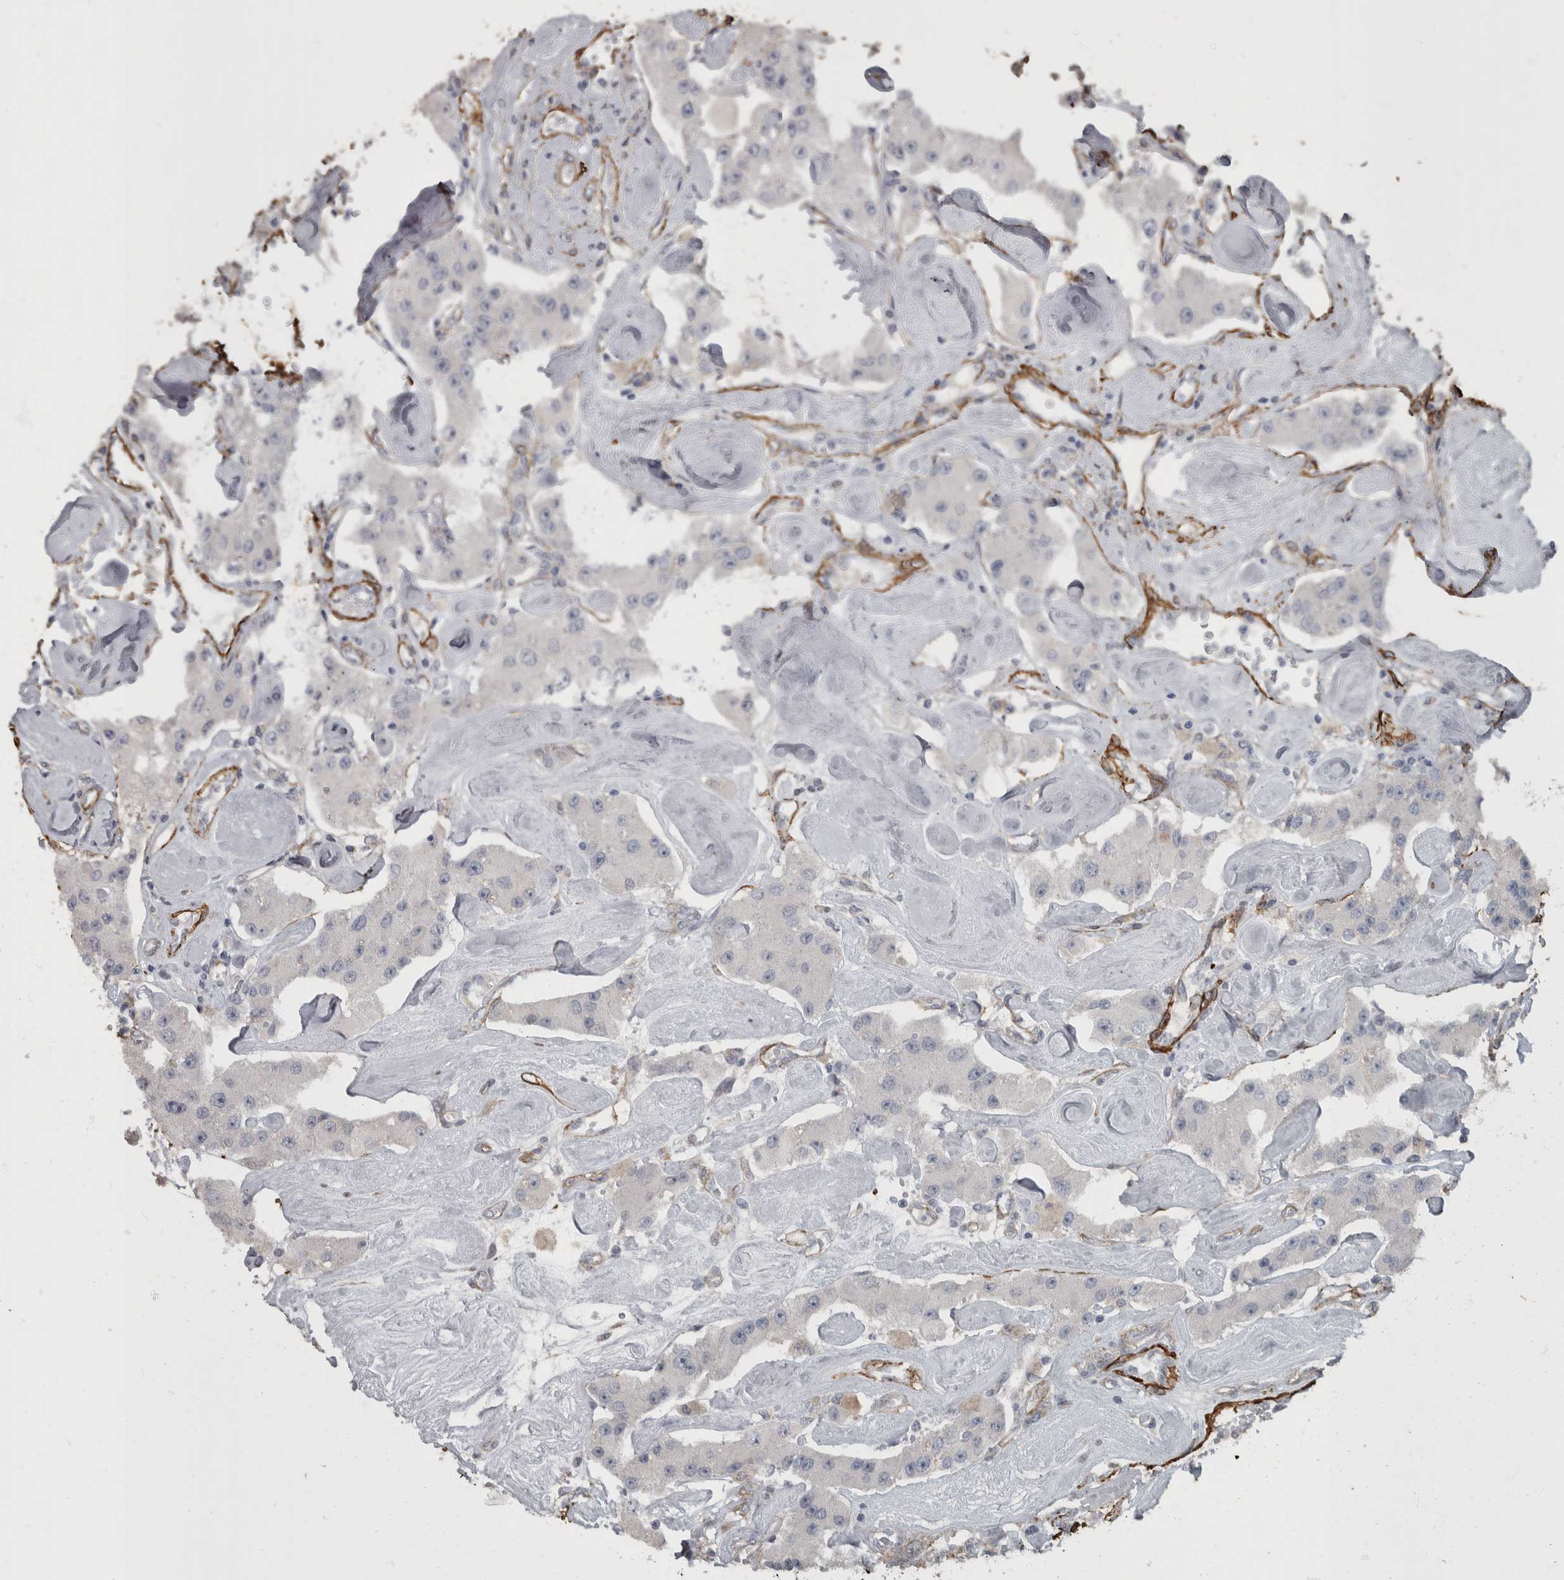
{"staining": {"intensity": "negative", "quantity": "none", "location": "none"}, "tissue": "carcinoid", "cell_type": "Tumor cells", "image_type": "cancer", "snomed": [{"axis": "morphology", "description": "Carcinoid, malignant, NOS"}, {"axis": "topography", "description": "Pancreas"}], "caption": "This photomicrograph is of carcinoid stained with immunohistochemistry (IHC) to label a protein in brown with the nuclei are counter-stained blue. There is no positivity in tumor cells.", "gene": "MASTL", "patient": {"sex": "male", "age": 41}}